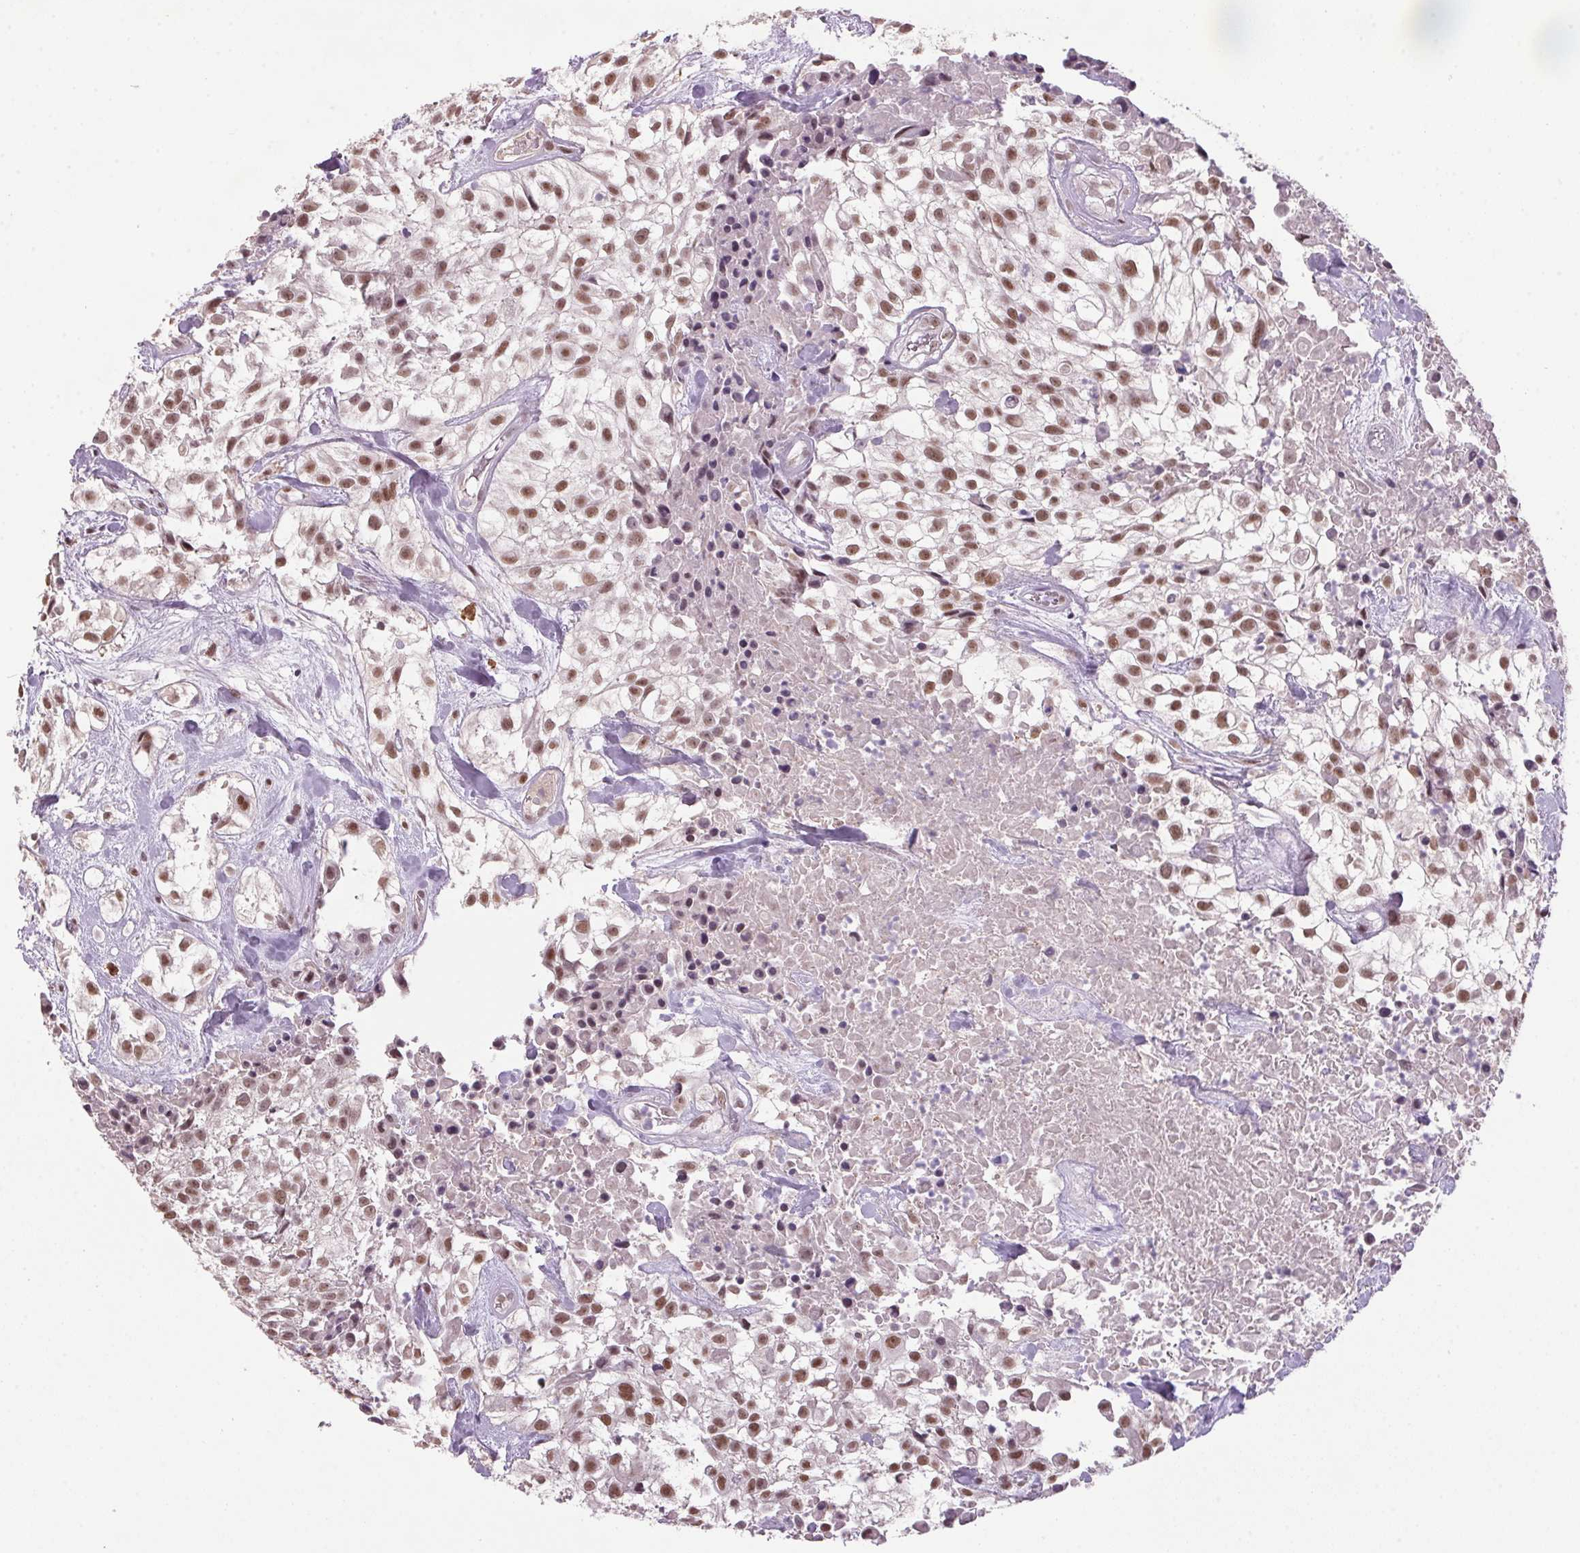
{"staining": {"intensity": "moderate", "quantity": ">75%", "location": "nuclear"}, "tissue": "urothelial cancer", "cell_type": "Tumor cells", "image_type": "cancer", "snomed": [{"axis": "morphology", "description": "Urothelial carcinoma, High grade"}, {"axis": "topography", "description": "Urinary bladder"}], "caption": "High-power microscopy captured an immunohistochemistry photomicrograph of high-grade urothelial carcinoma, revealing moderate nuclear positivity in about >75% of tumor cells.", "gene": "ZBTB4", "patient": {"sex": "male", "age": 56}}